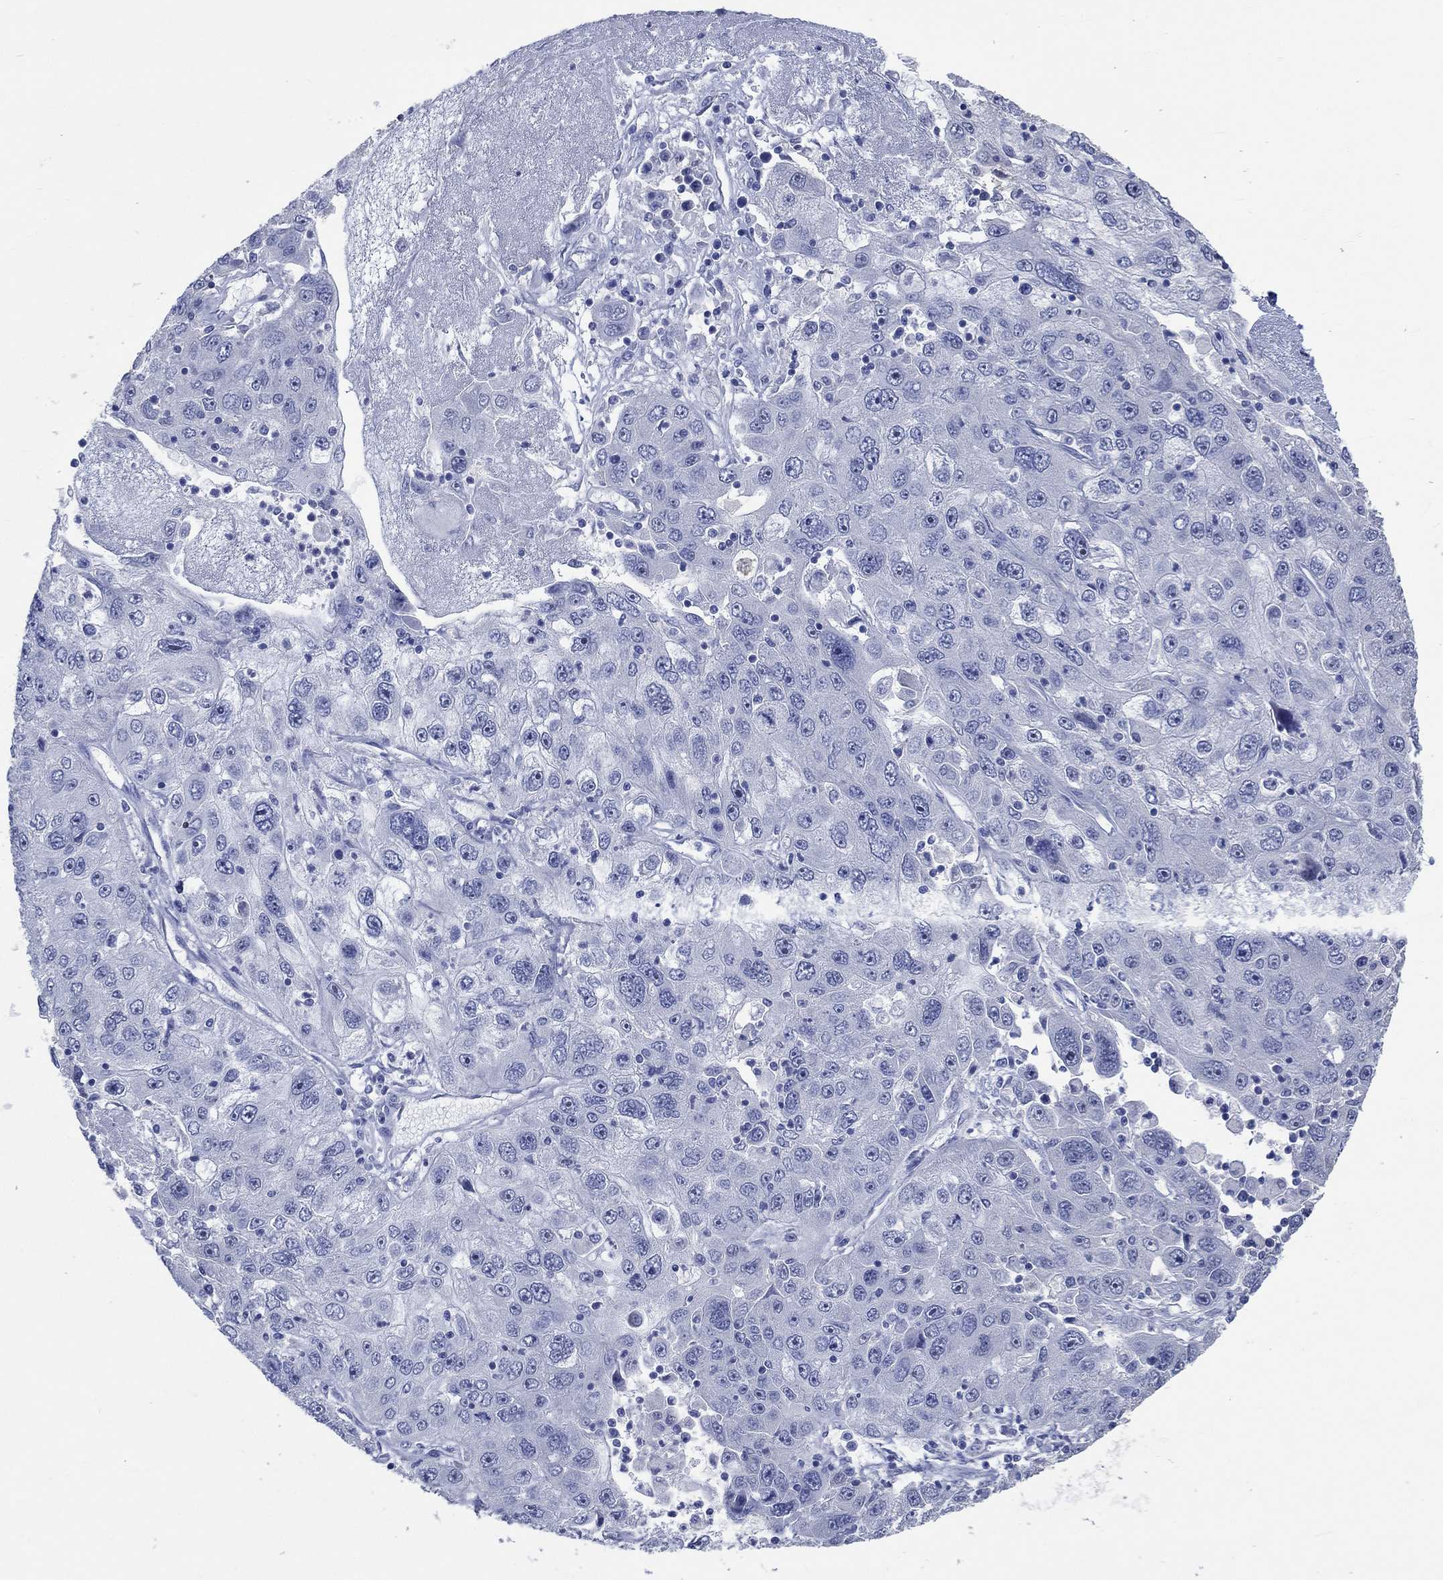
{"staining": {"intensity": "negative", "quantity": "none", "location": "none"}, "tissue": "stomach cancer", "cell_type": "Tumor cells", "image_type": "cancer", "snomed": [{"axis": "morphology", "description": "Adenocarcinoma, NOS"}, {"axis": "topography", "description": "Stomach"}], "caption": "Immunohistochemical staining of human stomach adenocarcinoma exhibits no significant positivity in tumor cells.", "gene": "C4orf47", "patient": {"sex": "male", "age": 56}}